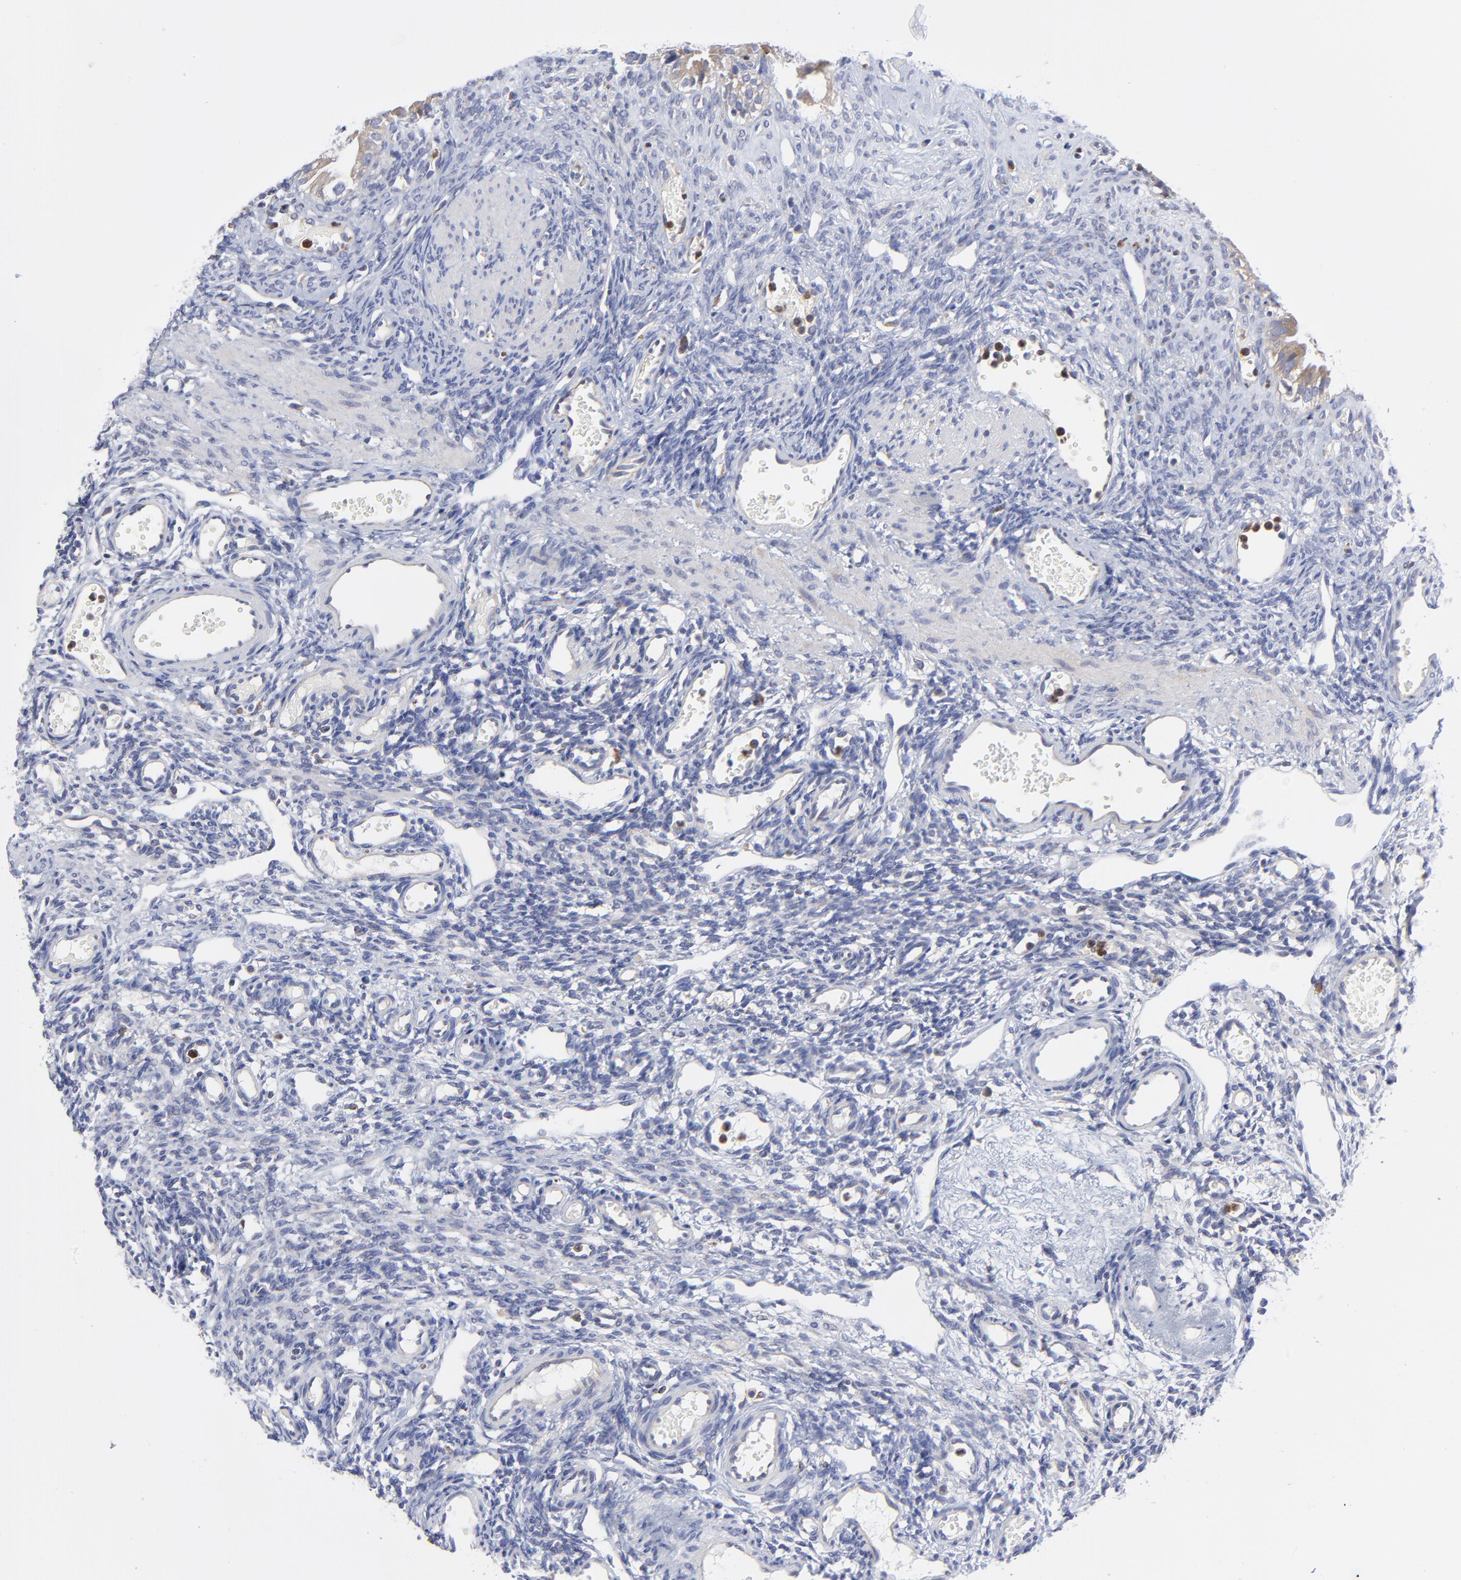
{"staining": {"intensity": "negative", "quantity": "none", "location": "none"}, "tissue": "ovary", "cell_type": "Ovarian stroma cells", "image_type": "normal", "snomed": [{"axis": "morphology", "description": "Normal tissue, NOS"}, {"axis": "topography", "description": "Ovary"}], "caption": "DAB (3,3'-diaminobenzidine) immunohistochemical staining of benign human ovary reveals no significant expression in ovarian stroma cells. (DAB IHC visualized using brightfield microscopy, high magnification).", "gene": "MOSPD2", "patient": {"sex": "female", "age": 33}}